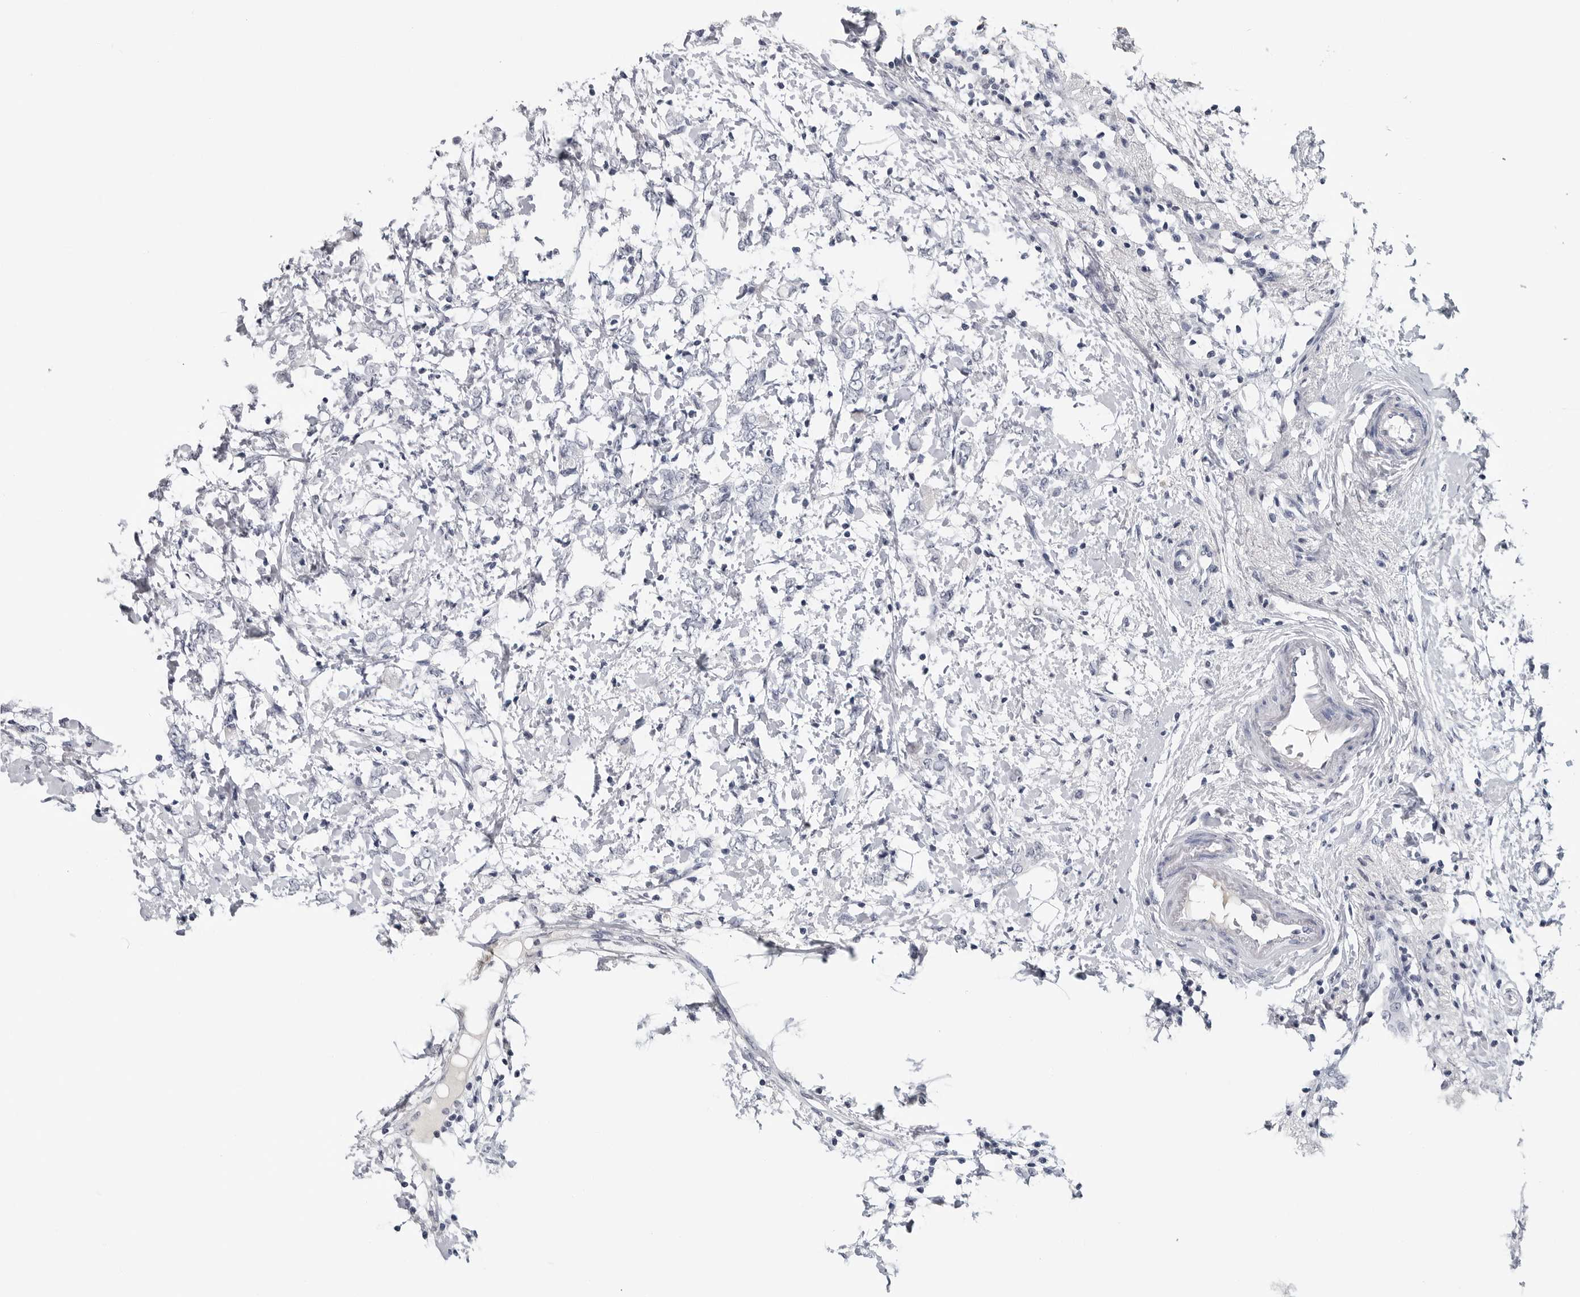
{"staining": {"intensity": "negative", "quantity": "none", "location": "none"}, "tissue": "breast cancer", "cell_type": "Tumor cells", "image_type": "cancer", "snomed": [{"axis": "morphology", "description": "Normal tissue, NOS"}, {"axis": "morphology", "description": "Lobular carcinoma"}, {"axis": "topography", "description": "Breast"}], "caption": "Human breast lobular carcinoma stained for a protein using IHC displays no positivity in tumor cells.", "gene": "AMPD1", "patient": {"sex": "female", "age": 47}}